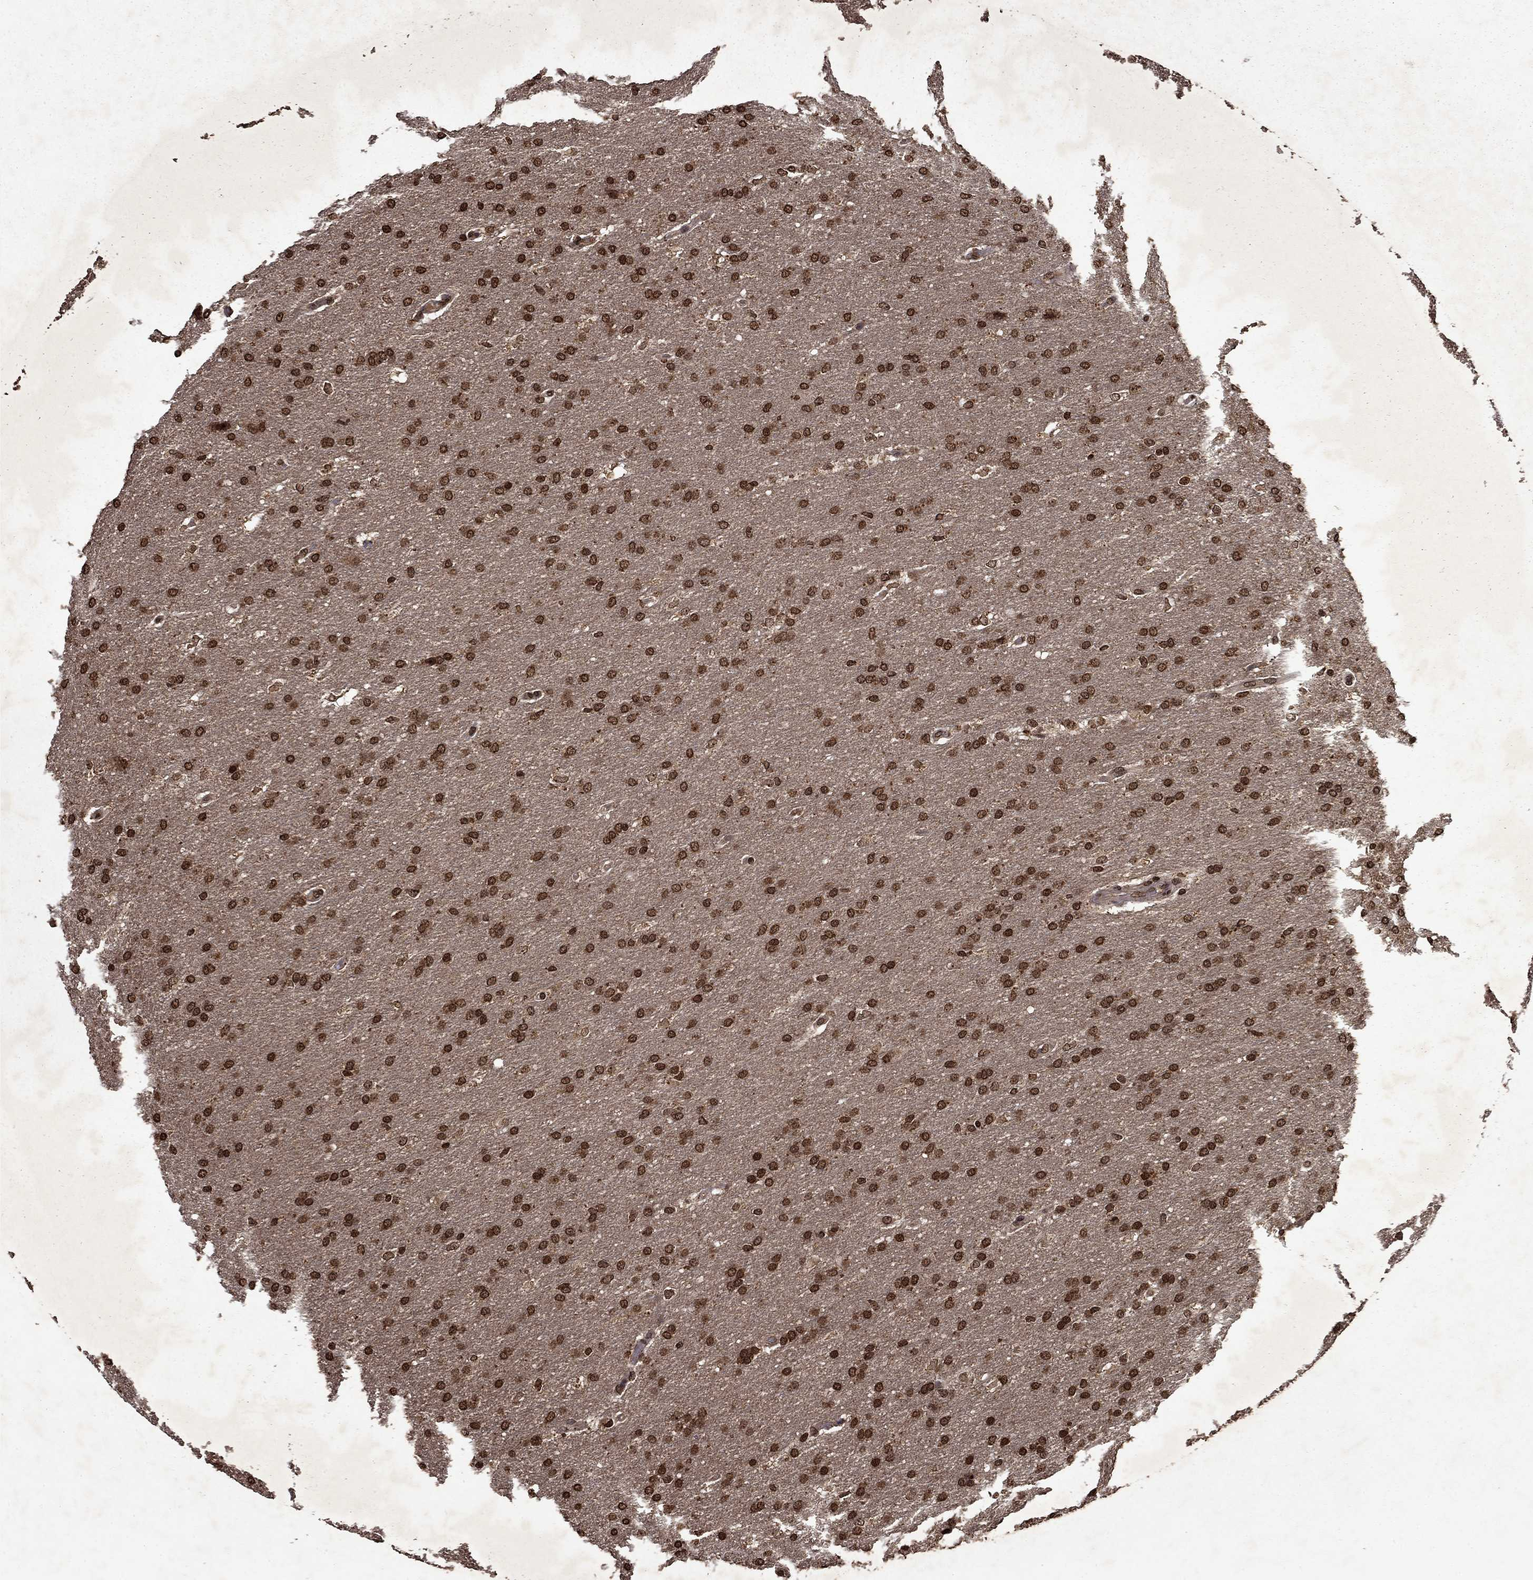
{"staining": {"intensity": "strong", "quantity": ">75%", "location": "nuclear"}, "tissue": "glioma", "cell_type": "Tumor cells", "image_type": "cancer", "snomed": [{"axis": "morphology", "description": "Glioma, malignant, Low grade"}, {"axis": "topography", "description": "Brain"}], "caption": "Immunohistochemistry (IHC) staining of glioma, which displays high levels of strong nuclear expression in about >75% of tumor cells indicating strong nuclear protein expression. The staining was performed using DAB (brown) for protein detection and nuclei were counterstained in hematoxylin (blue).", "gene": "PIN4", "patient": {"sex": "female", "age": 37}}